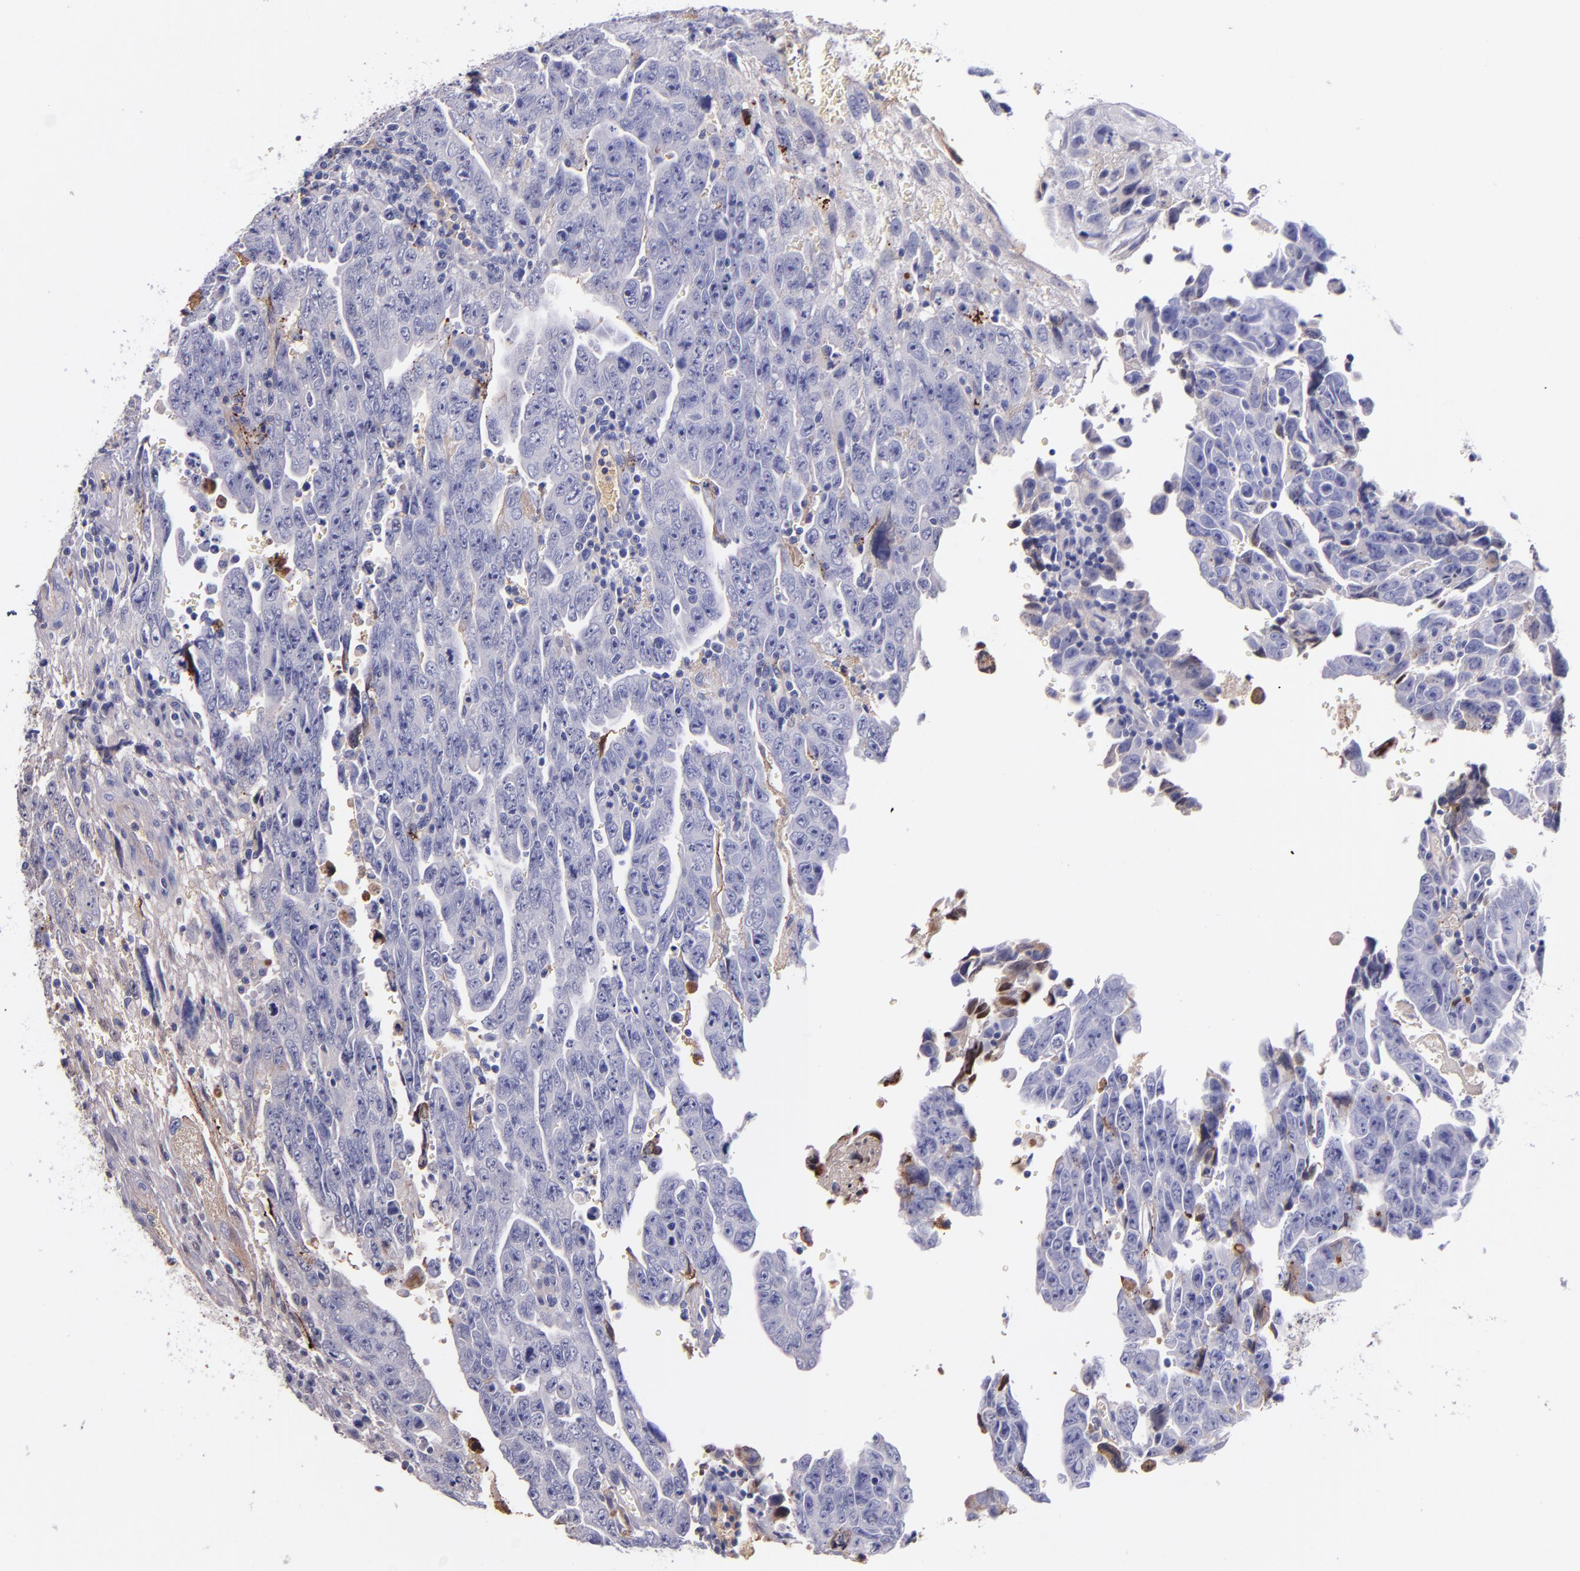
{"staining": {"intensity": "moderate", "quantity": "<25%", "location": "cytoplasmic/membranous"}, "tissue": "testis cancer", "cell_type": "Tumor cells", "image_type": "cancer", "snomed": [{"axis": "morphology", "description": "Carcinoma, Embryonal, NOS"}, {"axis": "topography", "description": "Testis"}], "caption": "Embryonal carcinoma (testis) was stained to show a protein in brown. There is low levels of moderate cytoplasmic/membranous positivity in approximately <25% of tumor cells.", "gene": "KNG1", "patient": {"sex": "male", "age": 28}}